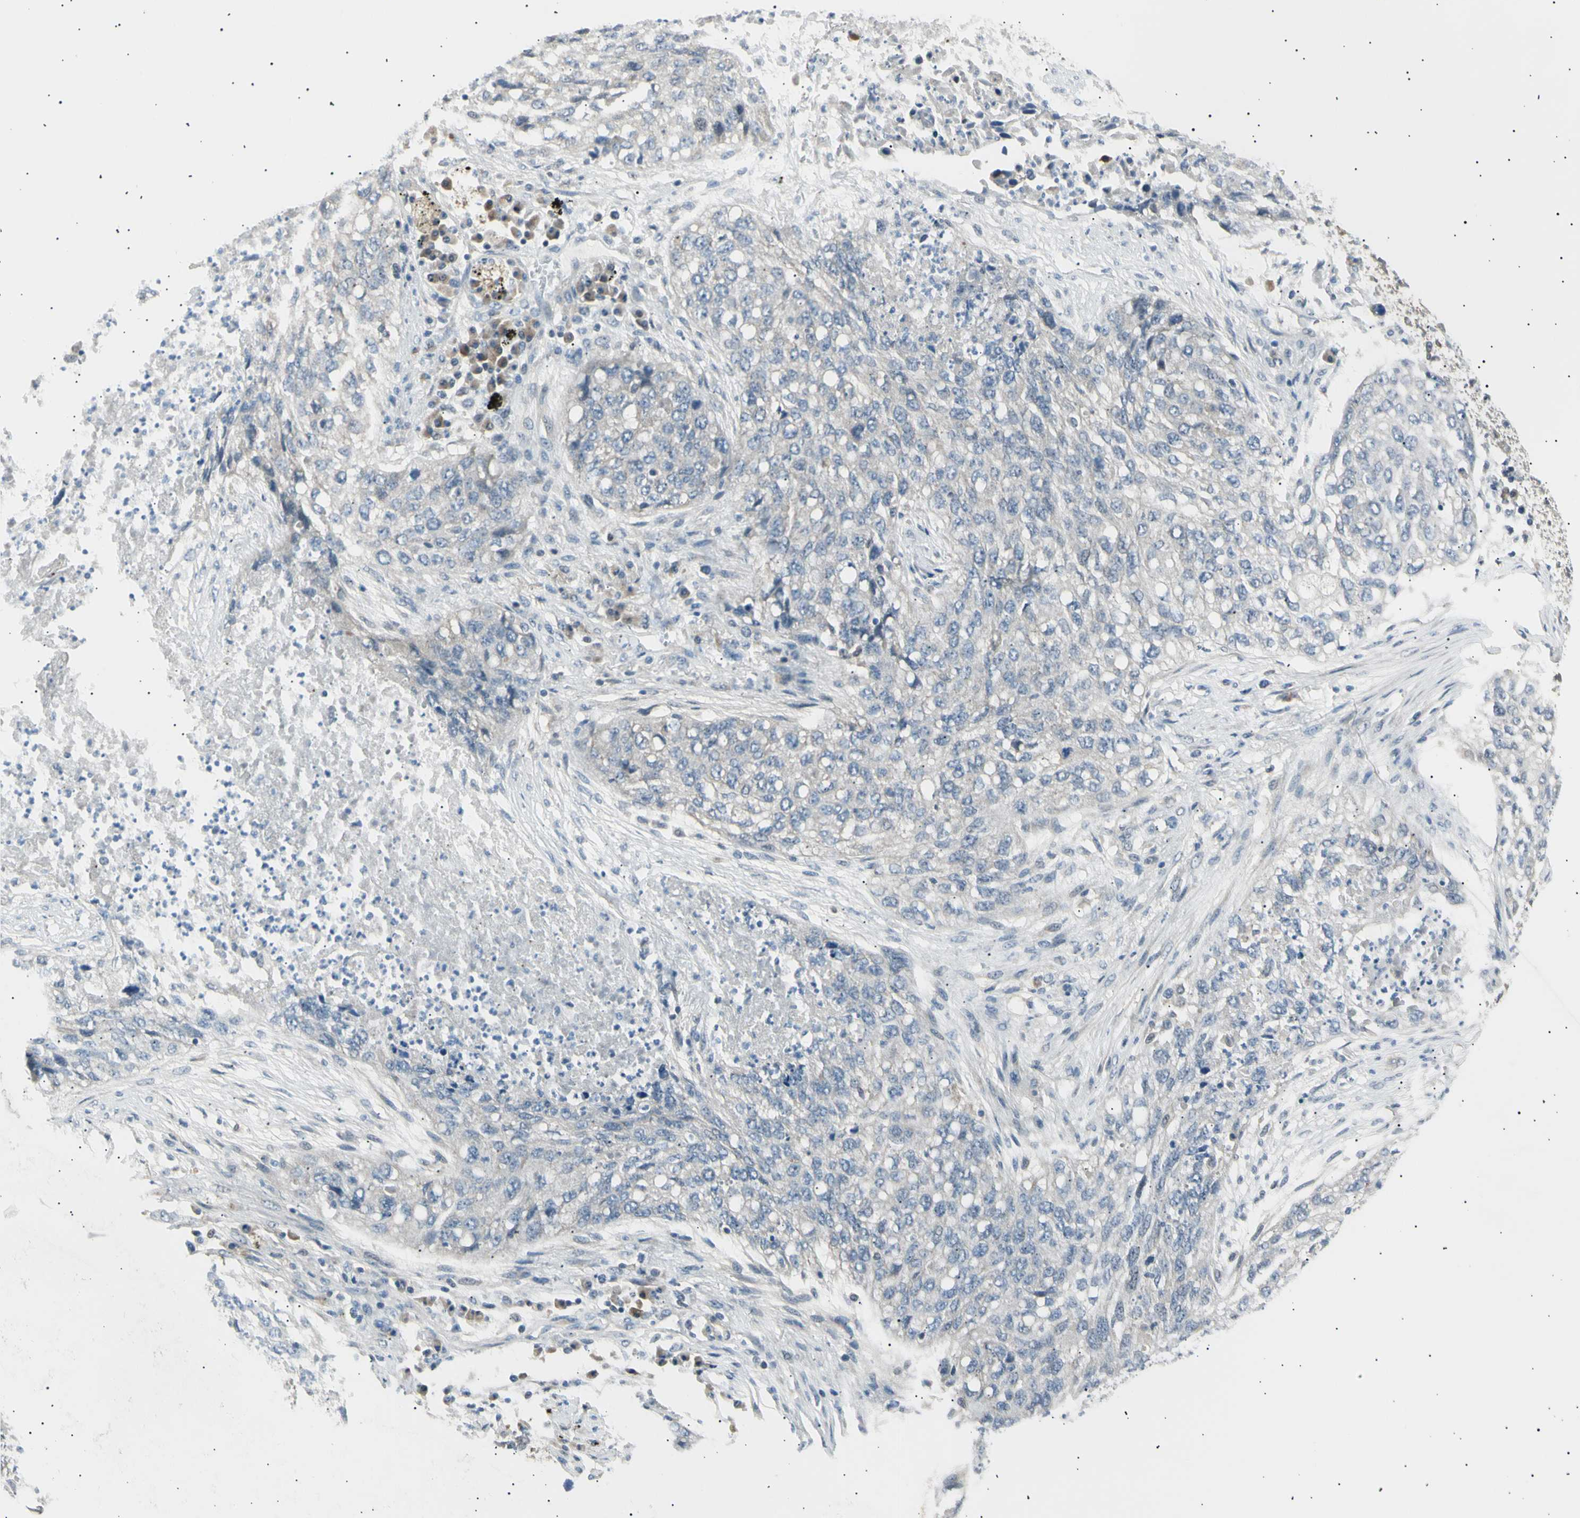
{"staining": {"intensity": "negative", "quantity": "none", "location": "none"}, "tissue": "lung cancer", "cell_type": "Tumor cells", "image_type": "cancer", "snomed": [{"axis": "morphology", "description": "Squamous cell carcinoma, NOS"}, {"axis": "topography", "description": "Lung"}], "caption": "Immunohistochemical staining of lung squamous cell carcinoma exhibits no significant expression in tumor cells. Nuclei are stained in blue.", "gene": "LHPP", "patient": {"sex": "female", "age": 63}}